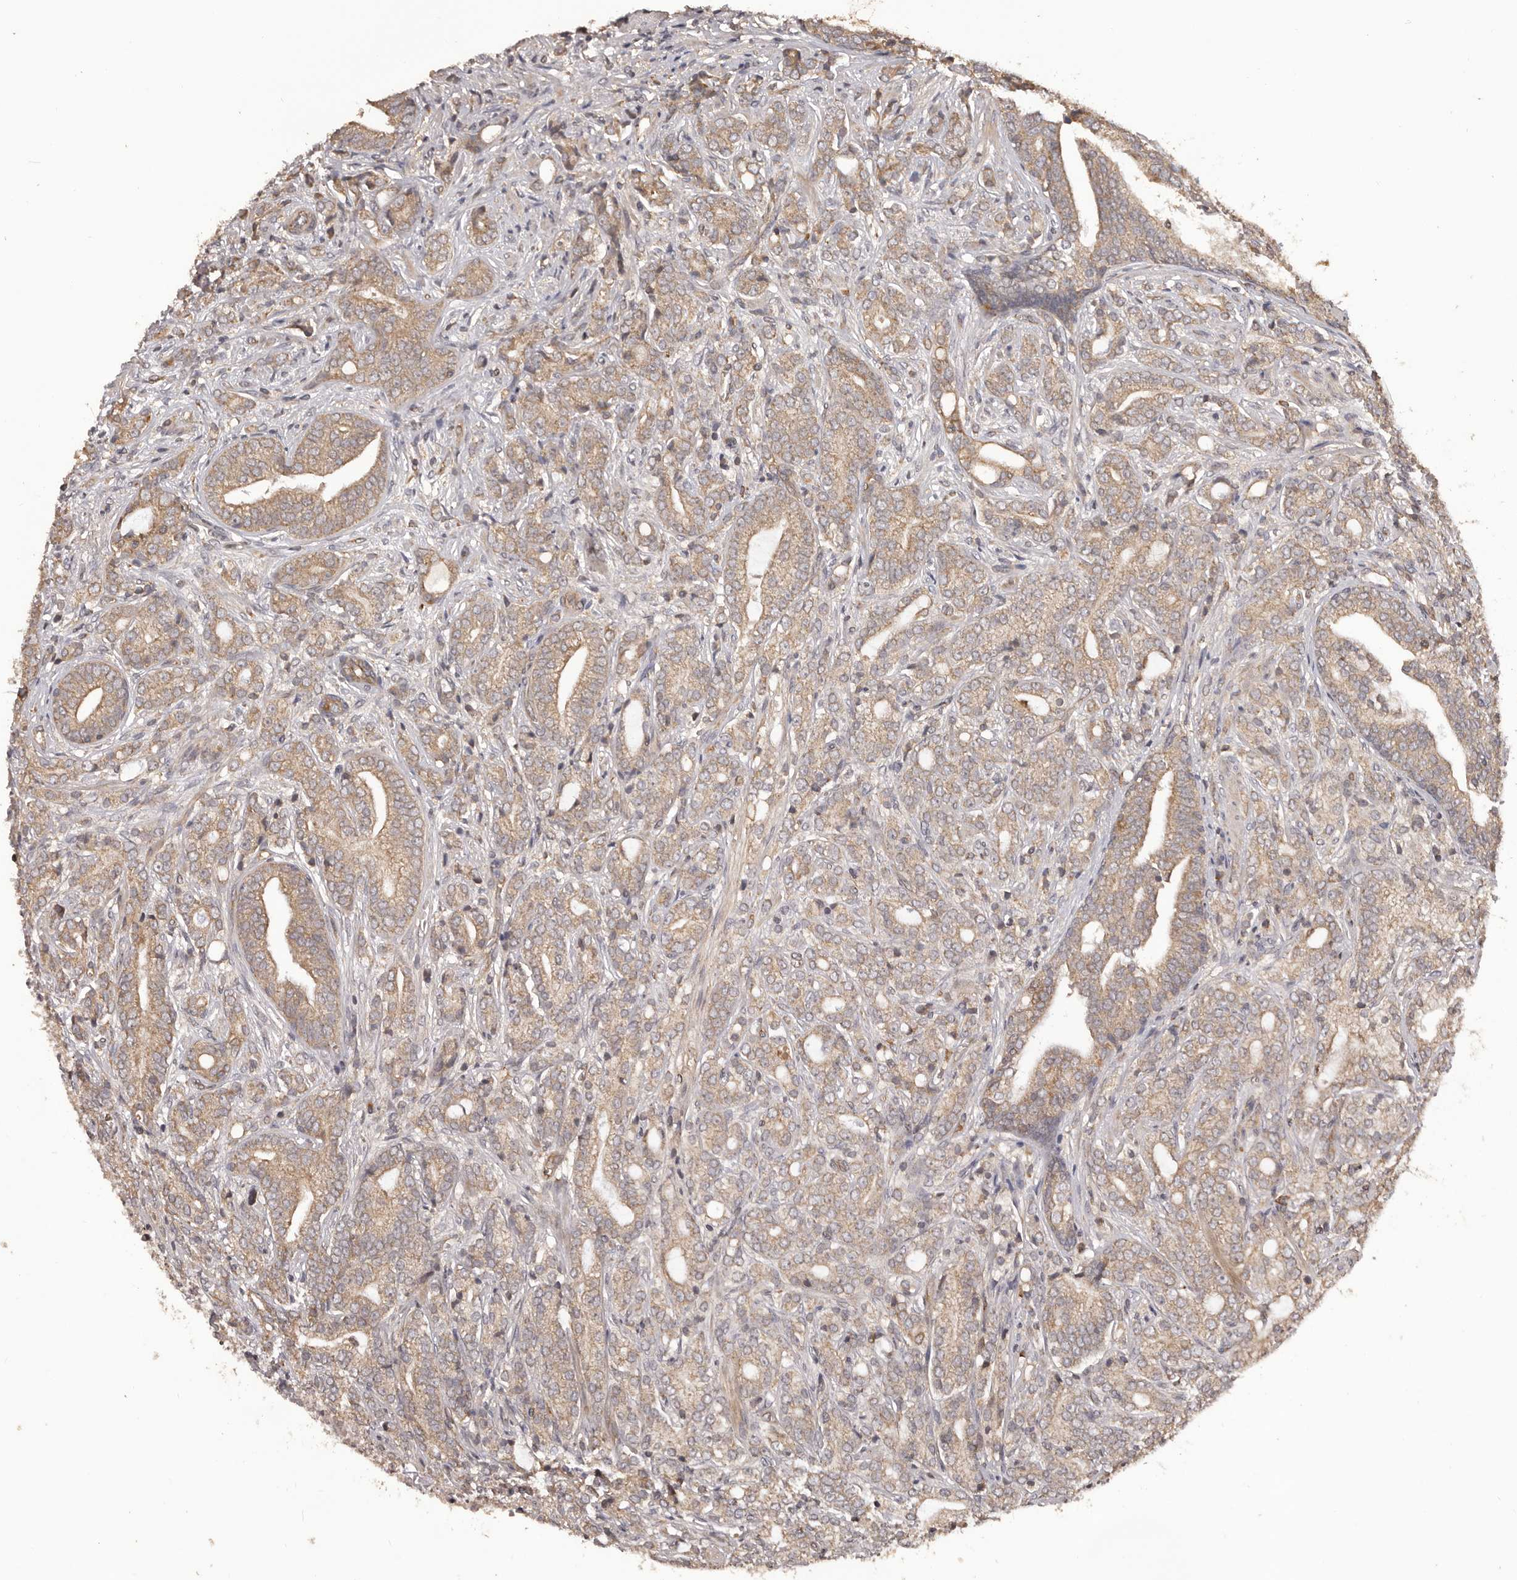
{"staining": {"intensity": "moderate", "quantity": ">75%", "location": "cytoplasmic/membranous"}, "tissue": "prostate cancer", "cell_type": "Tumor cells", "image_type": "cancer", "snomed": [{"axis": "morphology", "description": "Adenocarcinoma, High grade"}, {"axis": "topography", "description": "Prostate"}], "caption": "Immunohistochemical staining of human adenocarcinoma (high-grade) (prostate) shows moderate cytoplasmic/membranous protein positivity in about >75% of tumor cells. Using DAB (3,3'-diaminobenzidine) (brown) and hematoxylin (blue) stains, captured at high magnification using brightfield microscopy.", "gene": "QRSL1", "patient": {"sex": "male", "age": 57}}